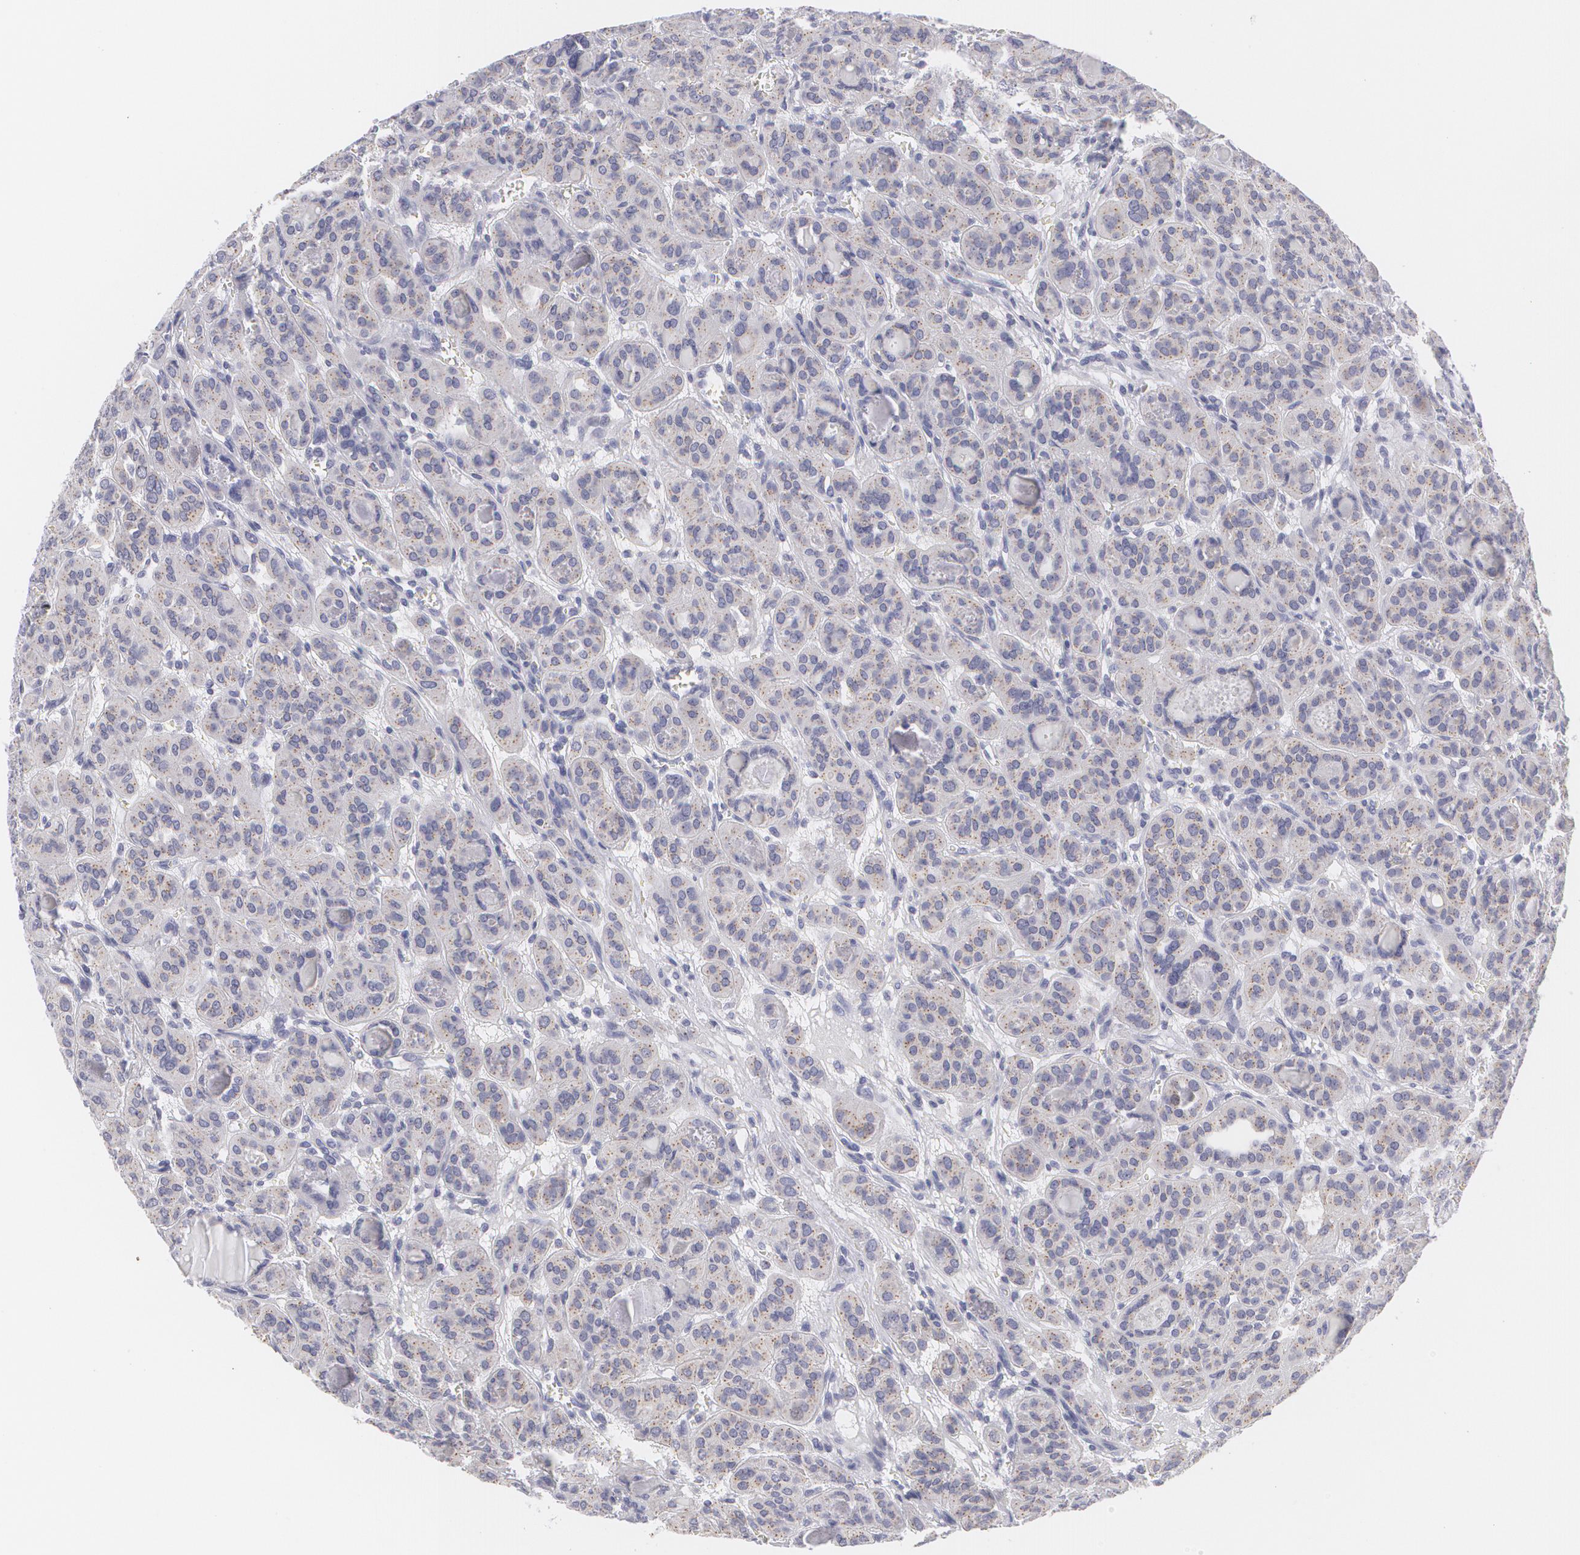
{"staining": {"intensity": "weak", "quantity": ">75%", "location": "cytoplasmic/membranous"}, "tissue": "thyroid cancer", "cell_type": "Tumor cells", "image_type": "cancer", "snomed": [{"axis": "morphology", "description": "Follicular adenoma carcinoma, NOS"}, {"axis": "topography", "description": "Thyroid gland"}], "caption": "IHC (DAB (3,3'-diaminobenzidine)) staining of human thyroid cancer (follicular adenoma carcinoma) exhibits weak cytoplasmic/membranous protein positivity in about >75% of tumor cells.", "gene": "MBNL3", "patient": {"sex": "female", "age": 71}}